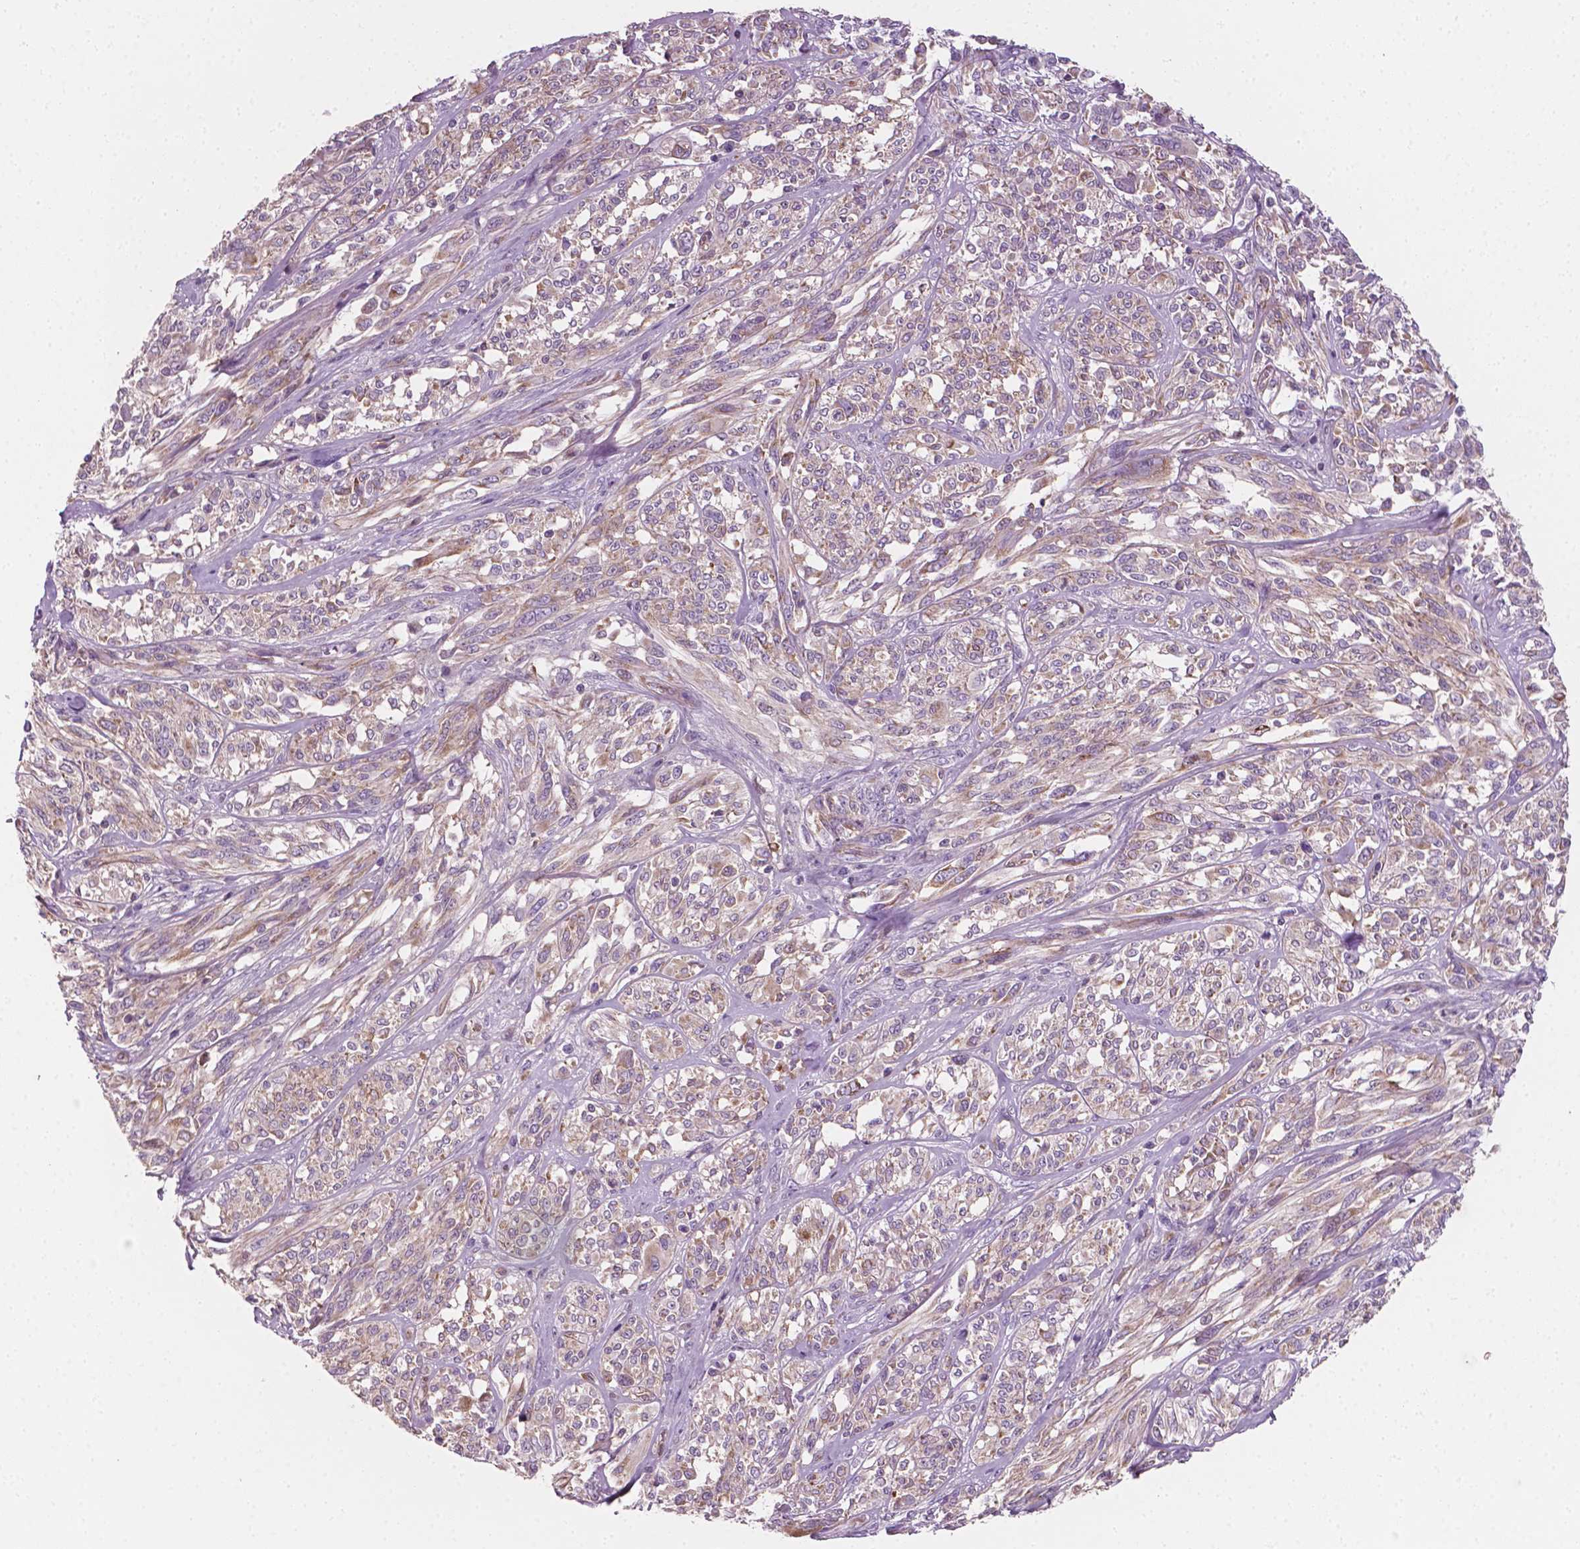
{"staining": {"intensity": "weak", "quantity": "<25%", "location": "cytoplasmic/membranous"}, "tissue": "melanoma", "cell_type": "Tumor cells", "image_type": "cancer", "snomed": [{"axis": "morphology", "description": "Malignant melanoma, NOS"}, {"axis": "topography", "description": "Skin"}], "caption": "Tumor cells are negative for protein expression in human malignant melanoma.", "gene": "PTX3", "patient": {"sex": "female", "age": 91}}